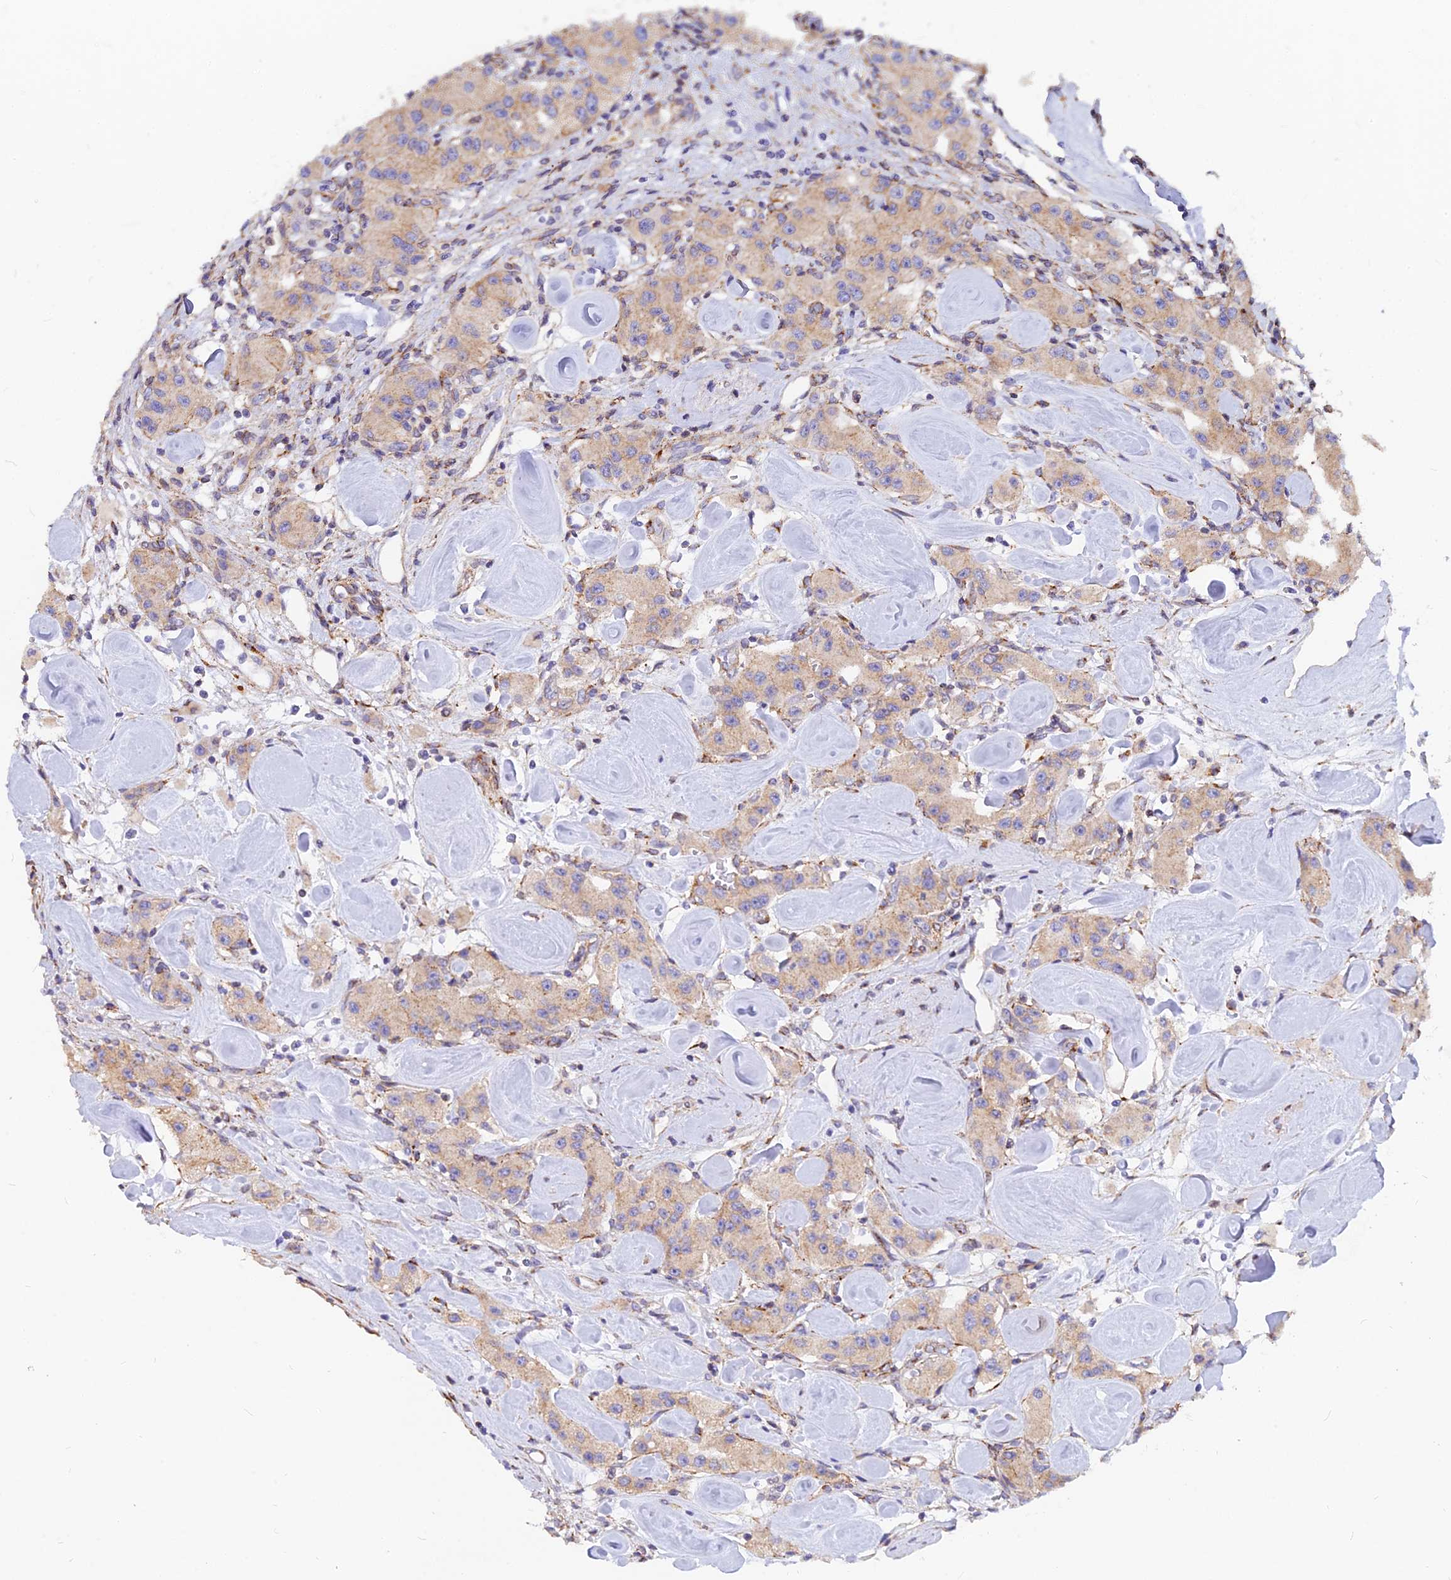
{"staining": {"intensity": "weak", "quantity": ">75%", "location": "cytoplasmic/membranous"}, "tissue": "carcinoid", "cell_type": "Tumor cells", "image_type": "cancer", "snomed": [{"axis": "morphology", "description": "Carcinoid, malignant, NOS"}, {"axis": "topography", "description": "Pancreas"}], "caption": "The photomicrograph demonstrates immunohistochemical staining of carcinoid (malignant). There is weak cytoplasmic/membranous positivity is appreciated in approximately >75% of tumor cells.", "gene": "VSTM2L", "patient": {"sex": "male", "age": 41}}